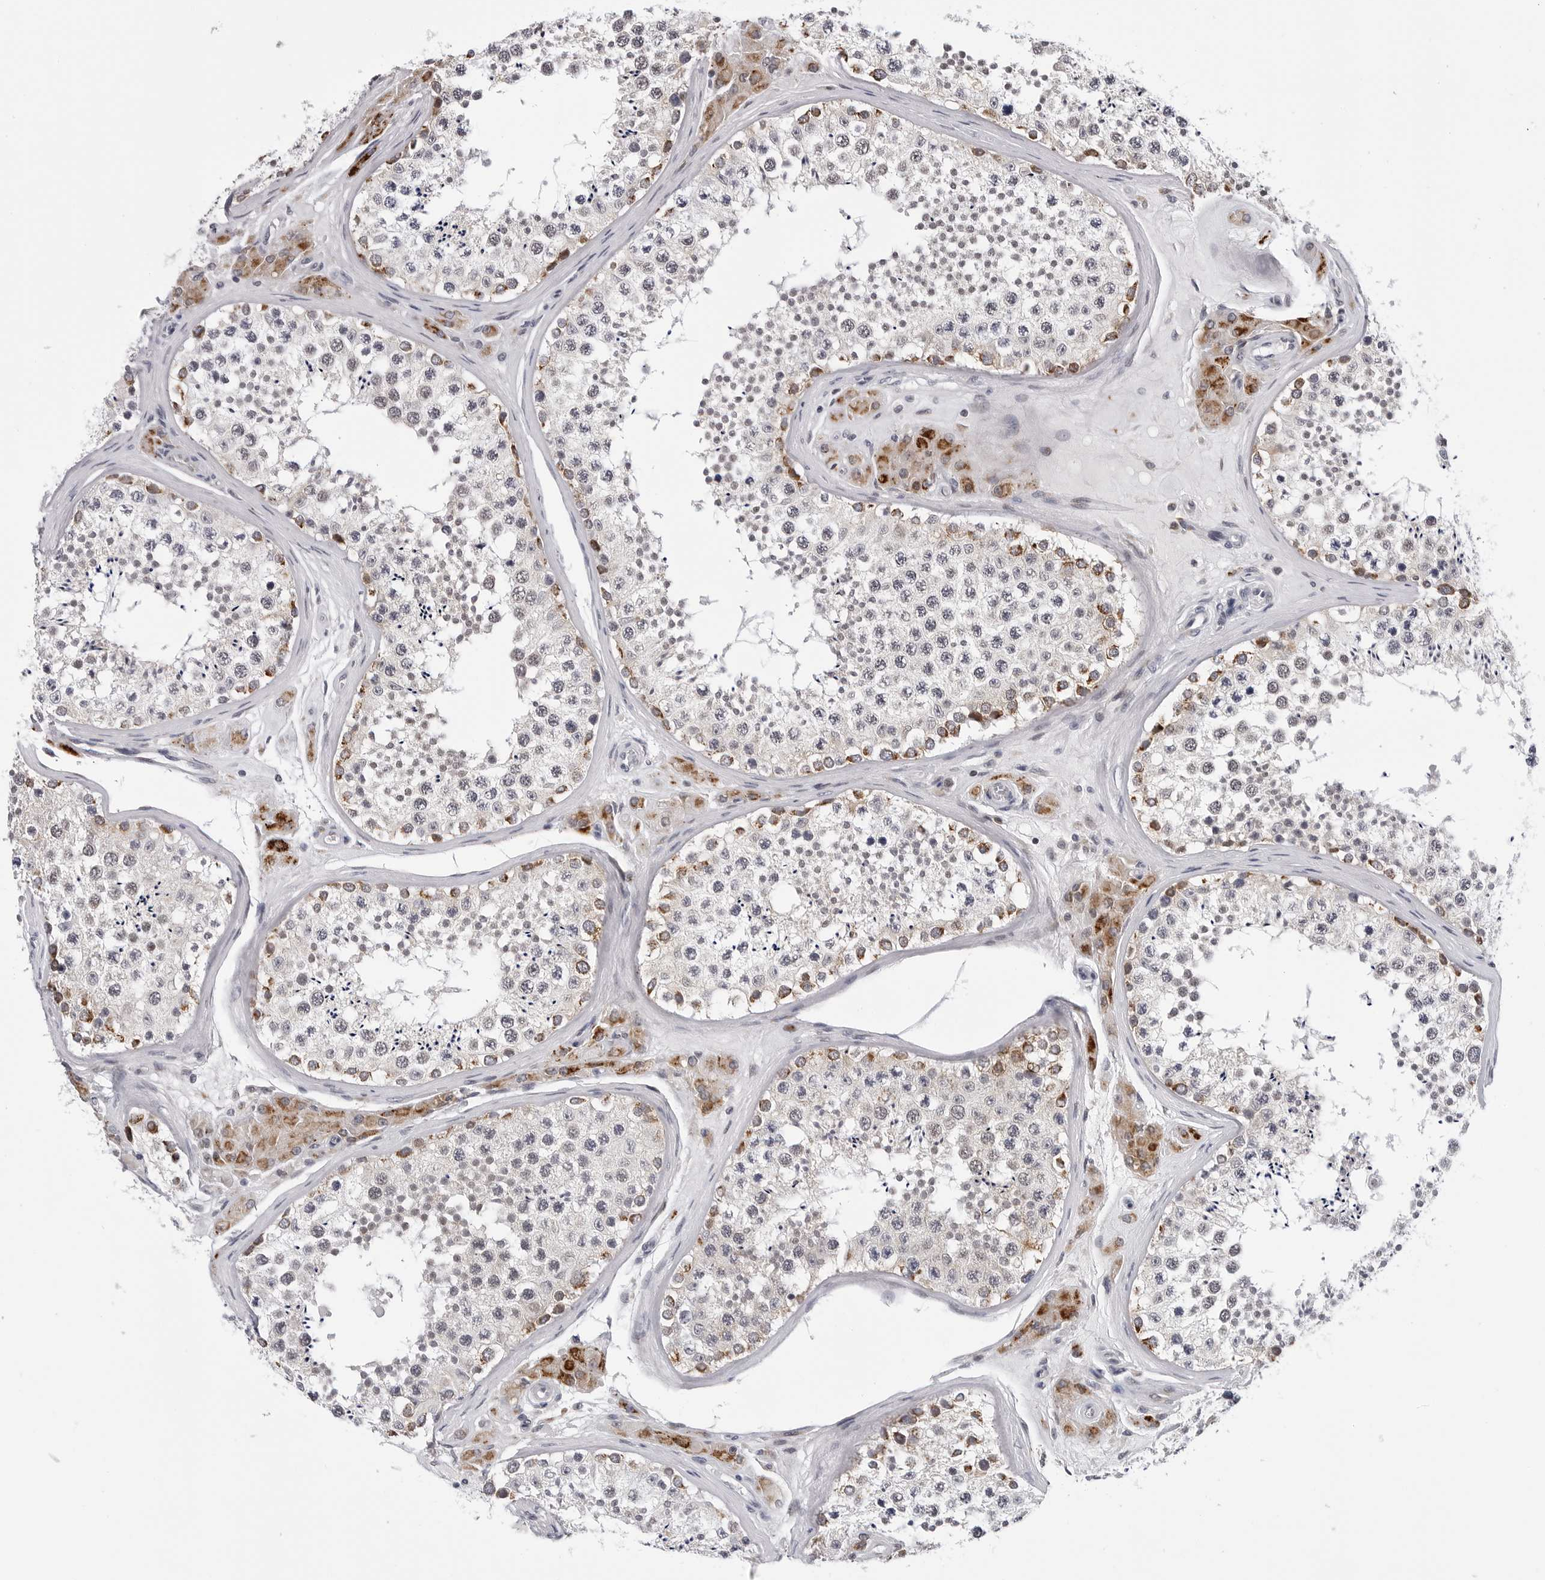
{"staining": {"intensity": "strong", "quantity": "<25%", "location": "cytoplasmic/membranous,nuclear"}, "tissue": "testis", "cell_type": "Cells in seminiferous ducts", "image_type": "normal", "snomed": [{"axis": "morphology", "description": "Normal tissue, NOS"}, {"axis": "topography", "description": "Testis"}], "caption": "Normal testis shows strong cytoplasmic/membranous,nuclear expression in approximately <25% of cells in seminiferous ducts, visualized by immunohistochemistry.", "gene": "CDK20", "patient": {"sex": "male", "age": 46}}